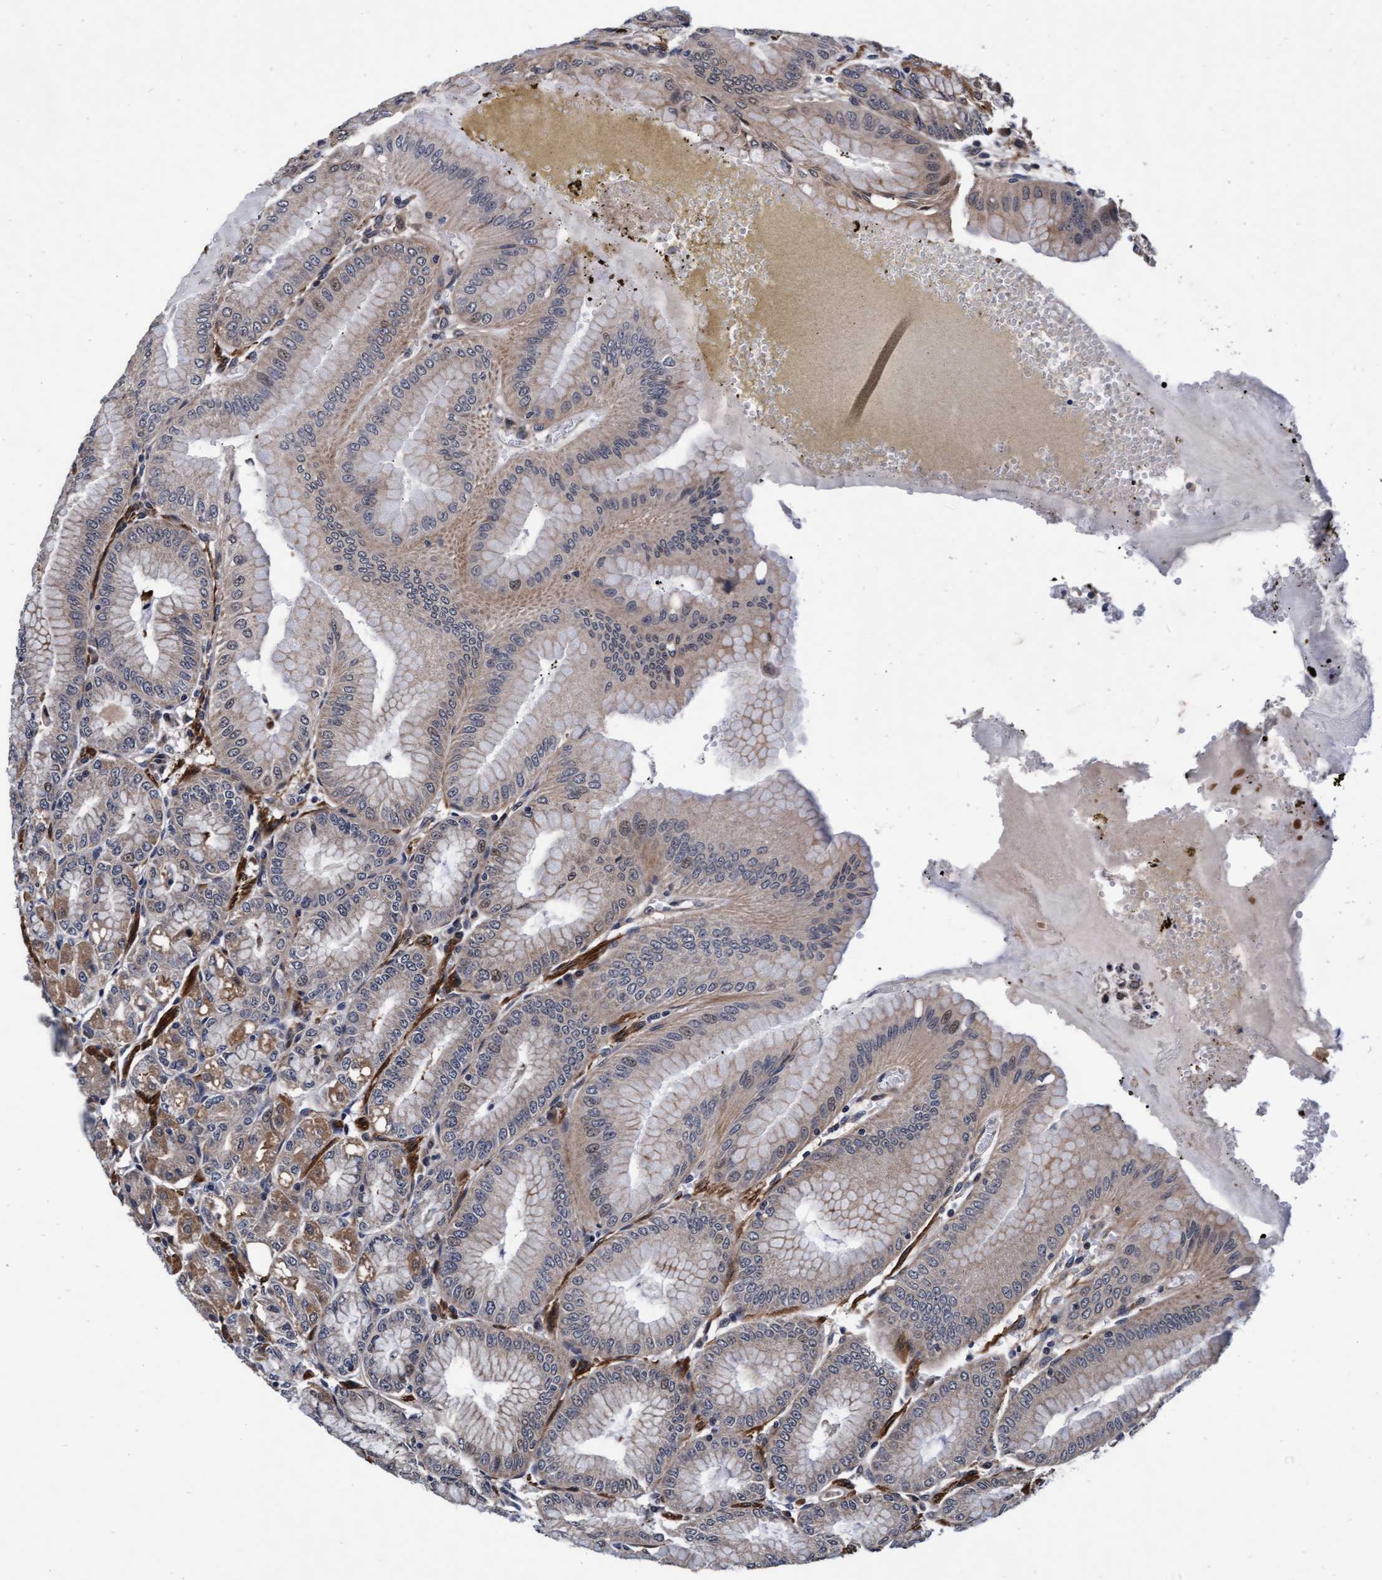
{"staining": {"intensity": "moderate", "quantity": ">75%", "location": "cytoplasmic/membranous"}, "tissue": "stomach", "cell_type": "Glandular cells", "image_type": "normal", "snomed": [{"axis": "morphology", "description": "Normal tissue, NOS"}, {"axis": "topography", "description": "Stomach, lower"}], "caption": "The image displays staining of normal stomach, revealing moderate cytoplasmic/membranous protein expression (brown color) within glandular cells.", "gene": "EFCAB13", "patient": {"sex": "male", "age": 71}}